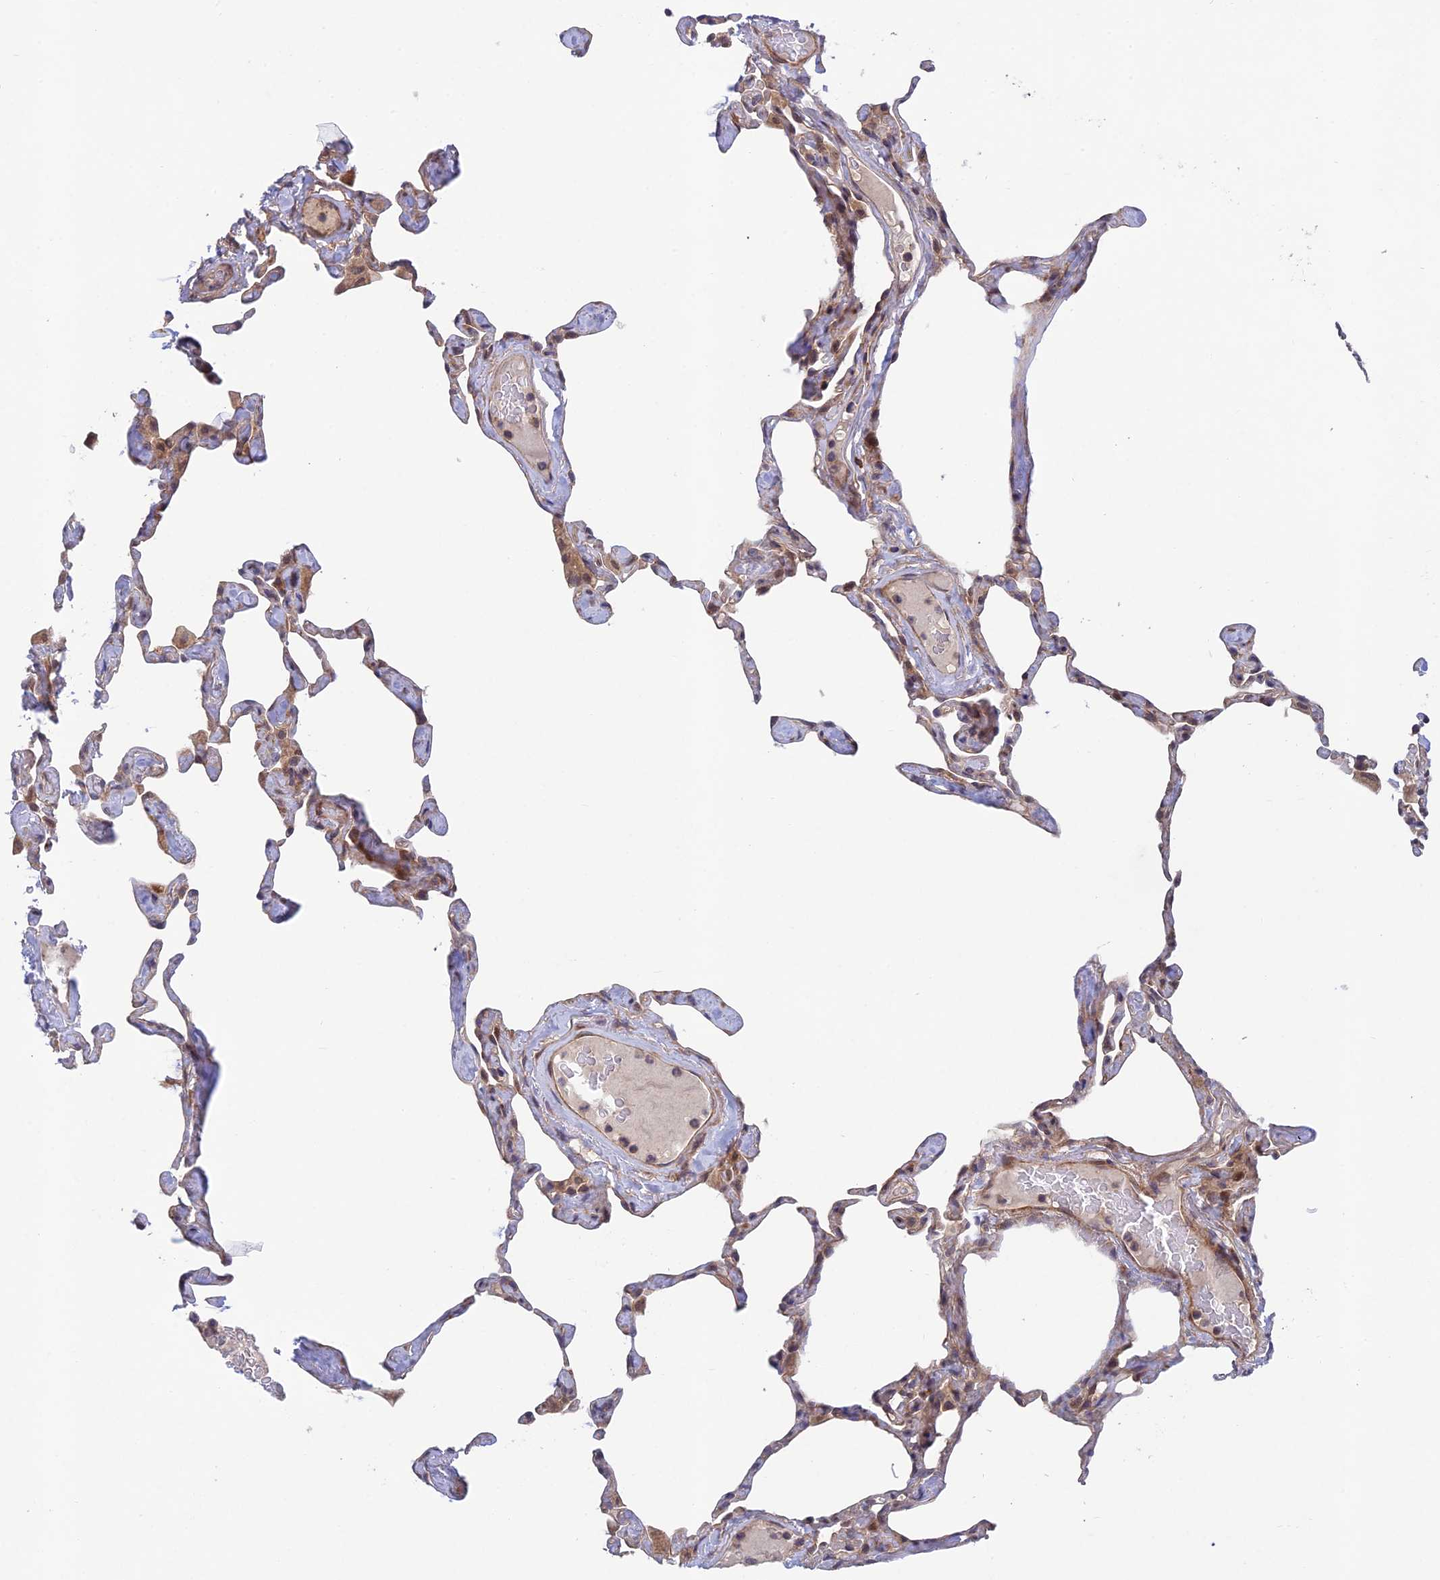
{"staining": {"intensity": "moderate", "quantity": "25%-75%", "location": "cytoplasmic/membranous"}, "tissue": "lung", "cell_type": "Alveolar cells", "image_type": "normal", "snomed": [{"axis": "morphology", "description": "Normal tissue, NOS"}, {"axis": "topography", "description": "Lung"}], "caption": "High-power microscopy captured an immunohistochemistry (IHC) histopathology image of benign lung, revealing moderate cytoplasmic/membranous positivity in approximately 25%-75% of alveolar cells. Nuclei are stained in blue.", "gene": "UROS", "patient": {"sex": "male", "age": 65}}